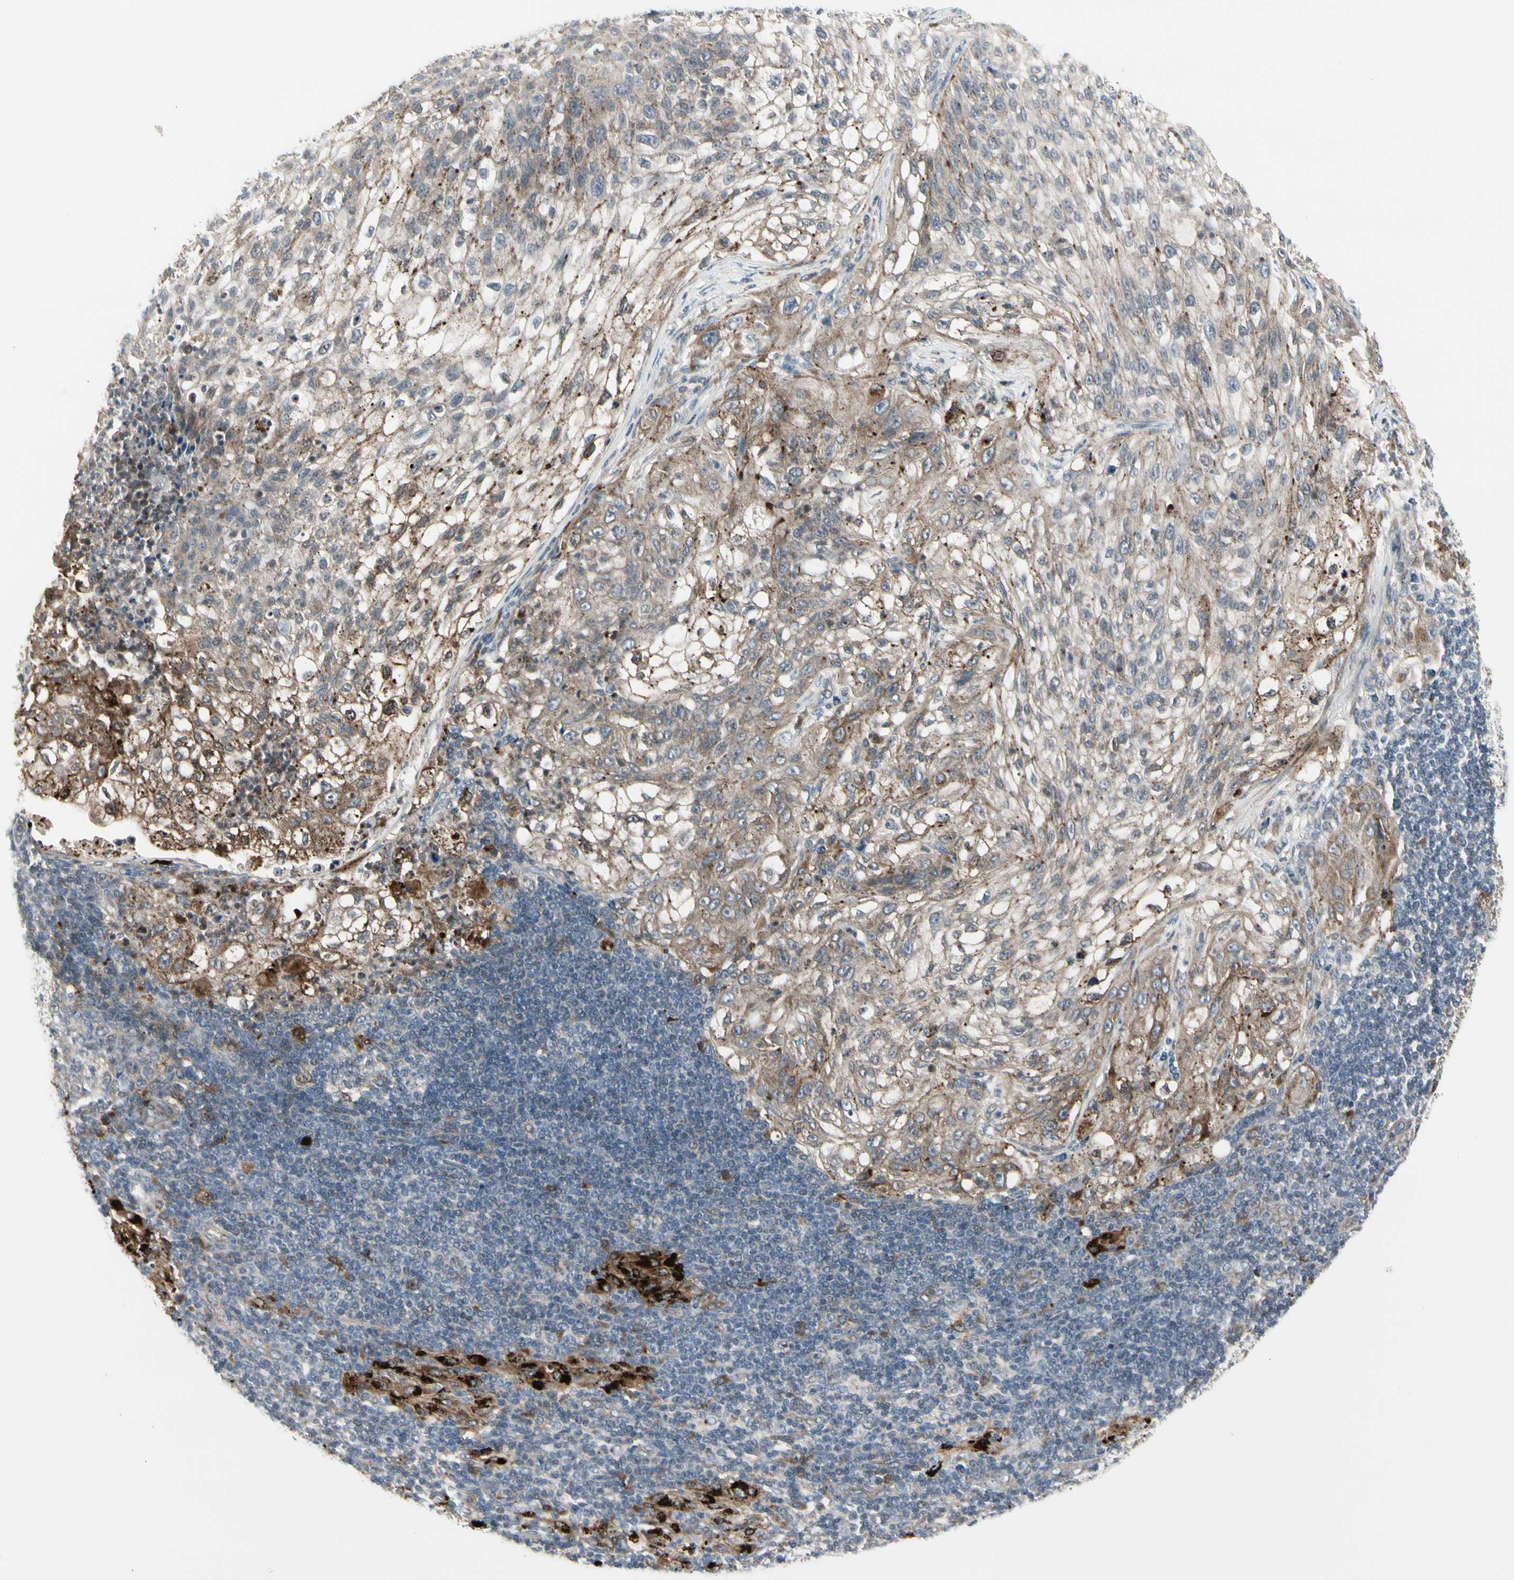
{"staining": {"intensity": "weak", "quantity": ">75%", "location": "cytoplasmic/membranous"}, "tissue": "lung cancer", "cell_type": "Tumor cells", "image_type": "cancer", "snomed": [{"axis": "morphology", "description": "Inflammation, NOS"}, {"axis": "morphology", "description": "Squamous cell carcinoma, NOS"}, {"axis": "topography", "description": "Lymph node"}, {"axis": "topography", "description": "Soft tissue"}, {"axis": "topography", "description": "Lung"}], "caption": "This is a histology image of immunohistochemistry (IHC) staining of lung cancer, which shows weak positivity in the cytoplasmic/membranous of tumor cells.", "gene": "GRN", "patient": {"sex": "male", "age": 66}}